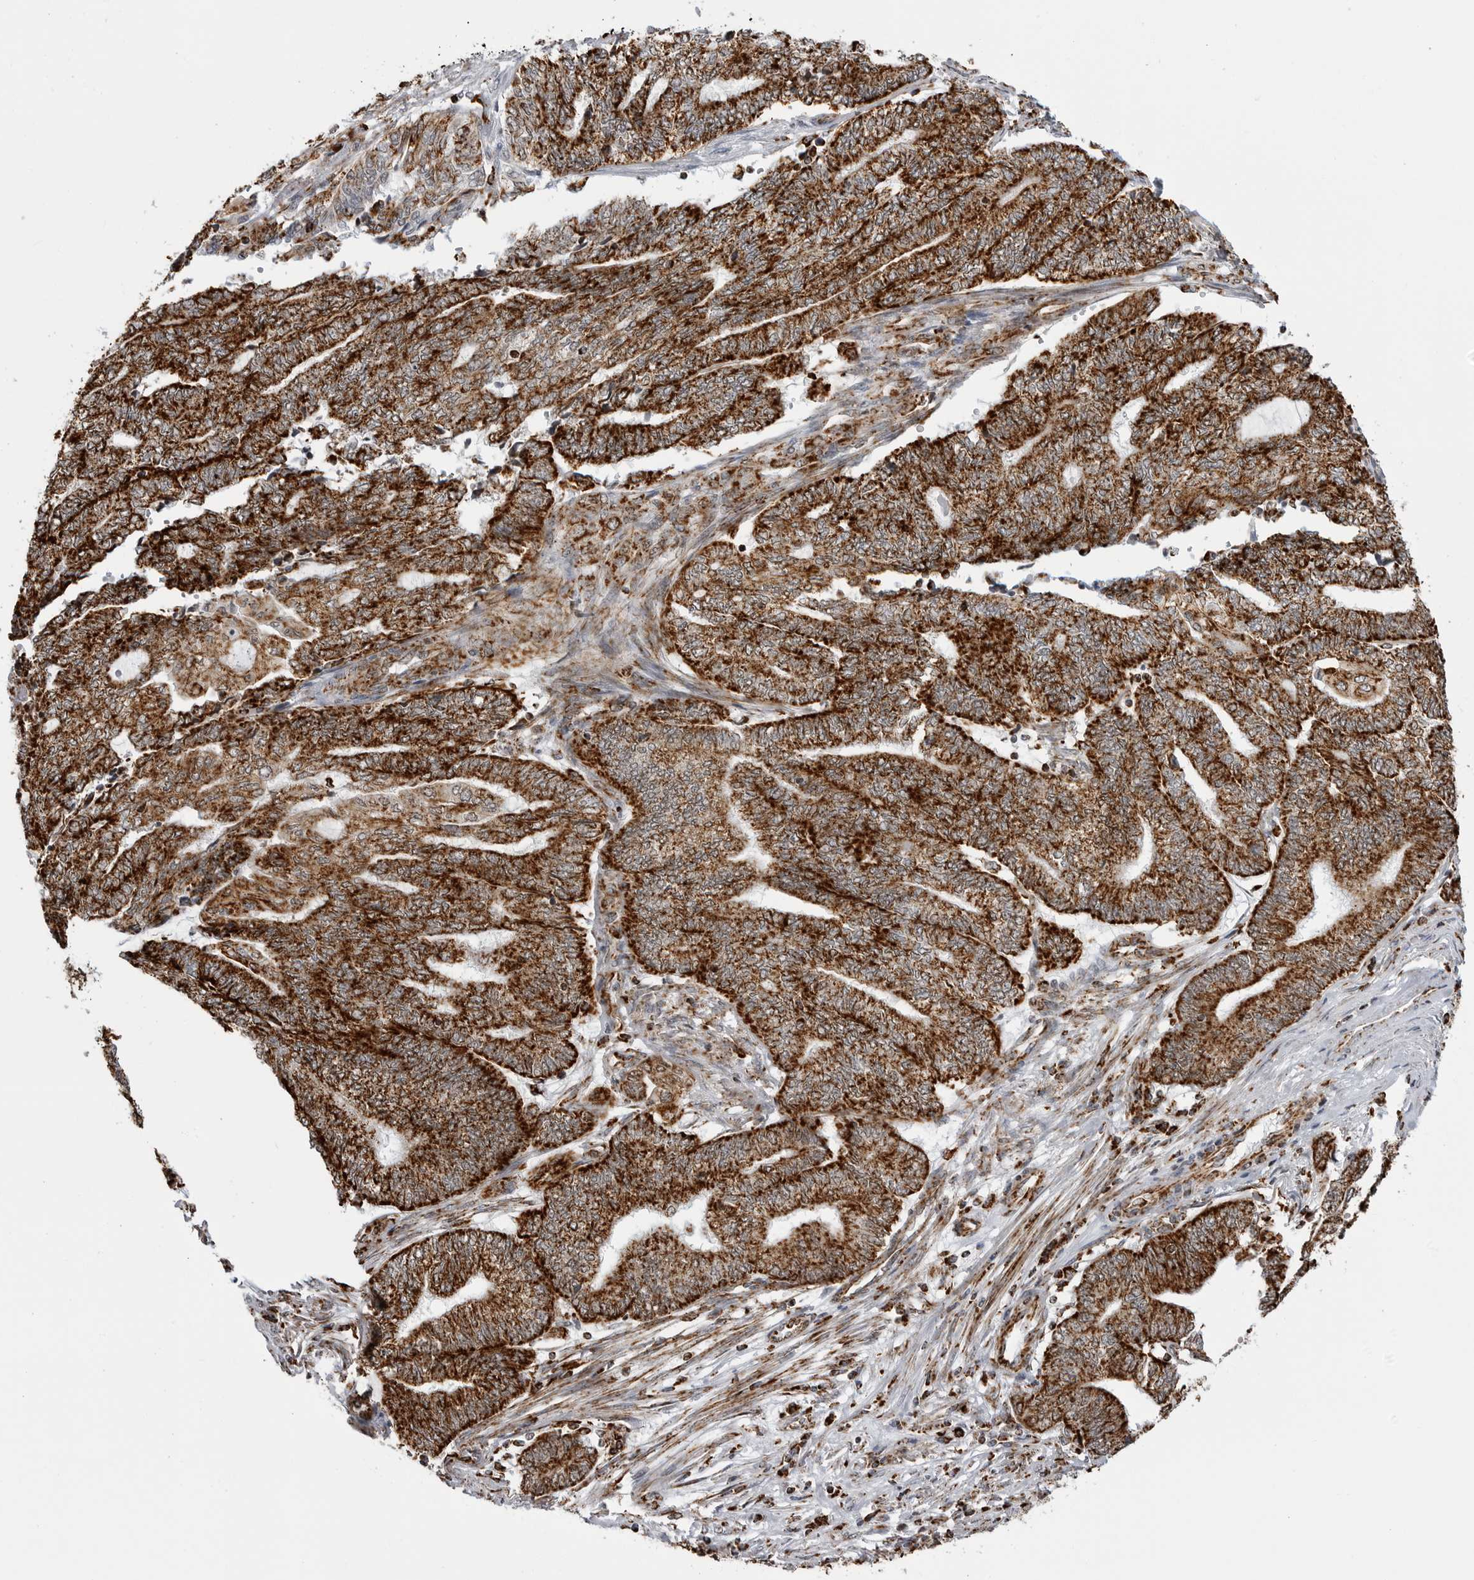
{"staining": {"intensity": "strong", "quantity": ">75%", "location": "cytoplasmic/membranous"}, "tissue": "endometrial cancer", "cell_type": "Tumor cells", "image_type": "cancer", "snomed": [{"axis": "morphology", "description": "Adenocarcinoma, NOS"}, {"axis": "topography", "description": "Uterus"}, {"axis": "topography", "description": "Endometrium"}], "caption": "Human endometrial adenocarcinoma stained with a protein marker shows strong staining in tumor cells.", "gene": "COX5A", "patient": {"sex": "female", "age": 70}}